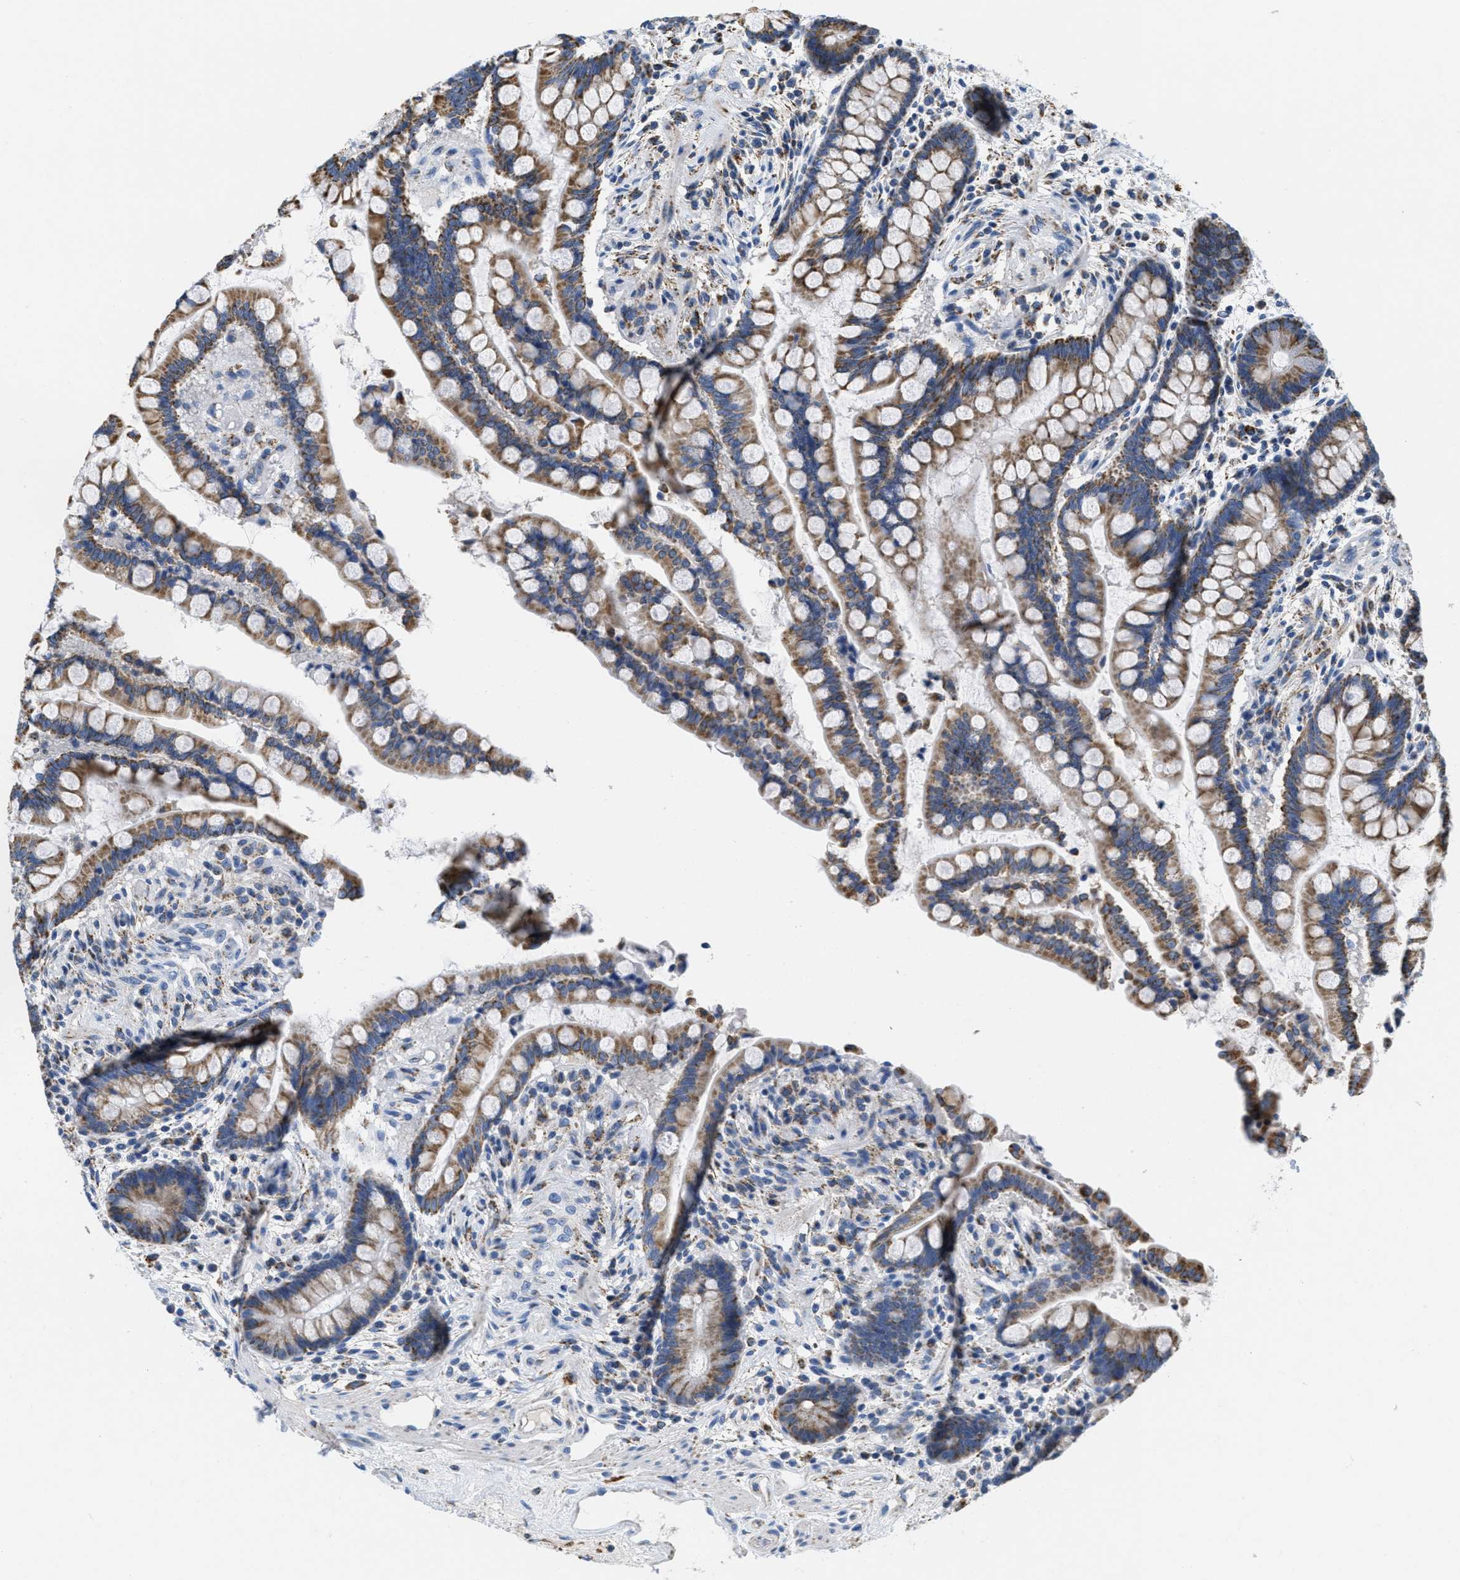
{"staining": {"intensity": "weak", "quantity": ">75%", "location": "cytoplasmic/membranous"}, "tissue": "colon", "cell_type": "Endothelial cells", "image_type": "normal", "snomed": [{"axis": "morphology", "description": "Normal tissue, NOS"}, {"axis": "topography", "description": "Colon"}], "caption": "Immunohistochemical staining of normal human colon displays >75% levels of weak cytoplasmic/membranous protein staining in approximately >75% of endothelial cells.", "gene": "KCNJ5", "patient": {"sex": "male", "age": 73}}